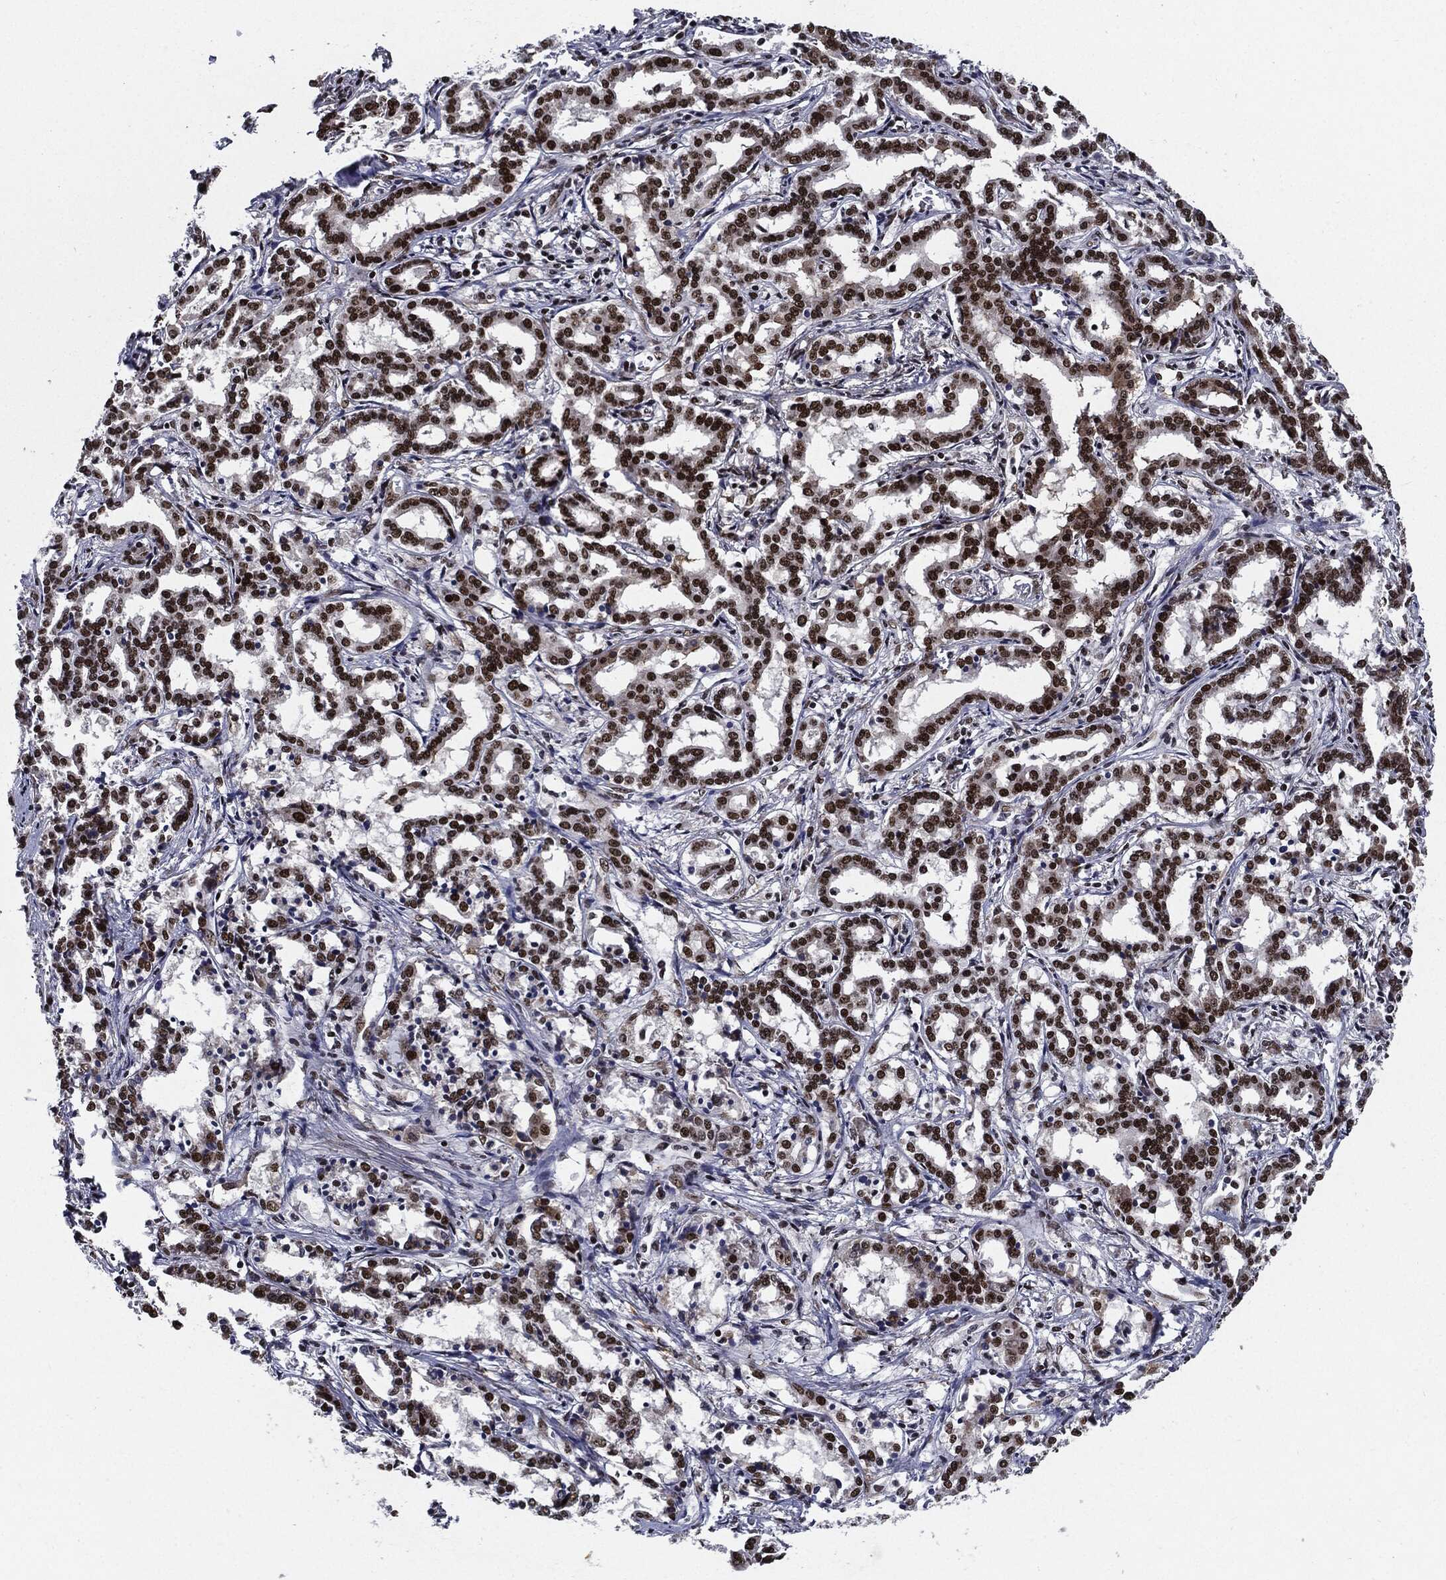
{"staining": {"intensity": "strong", "quantity": ">75%", "location": "nuclear"}, "tissue": "liver cancer", "cell_type": "Tumor cells", "image_type": "cancer", "snomed": [{"axis": "morphology", "description": "Cholangiocarcinoma"}, {"axis": "topography", "description": "Liver"}], "caption": "Immunohistochemical staining of liver cancer (cholangiocarcinoma) shows high levels of strong nuclear protein positivity in about >75% of tumor cells.", "gene": "ZFP91", "patient": {"sex": "female", "age": 47}}